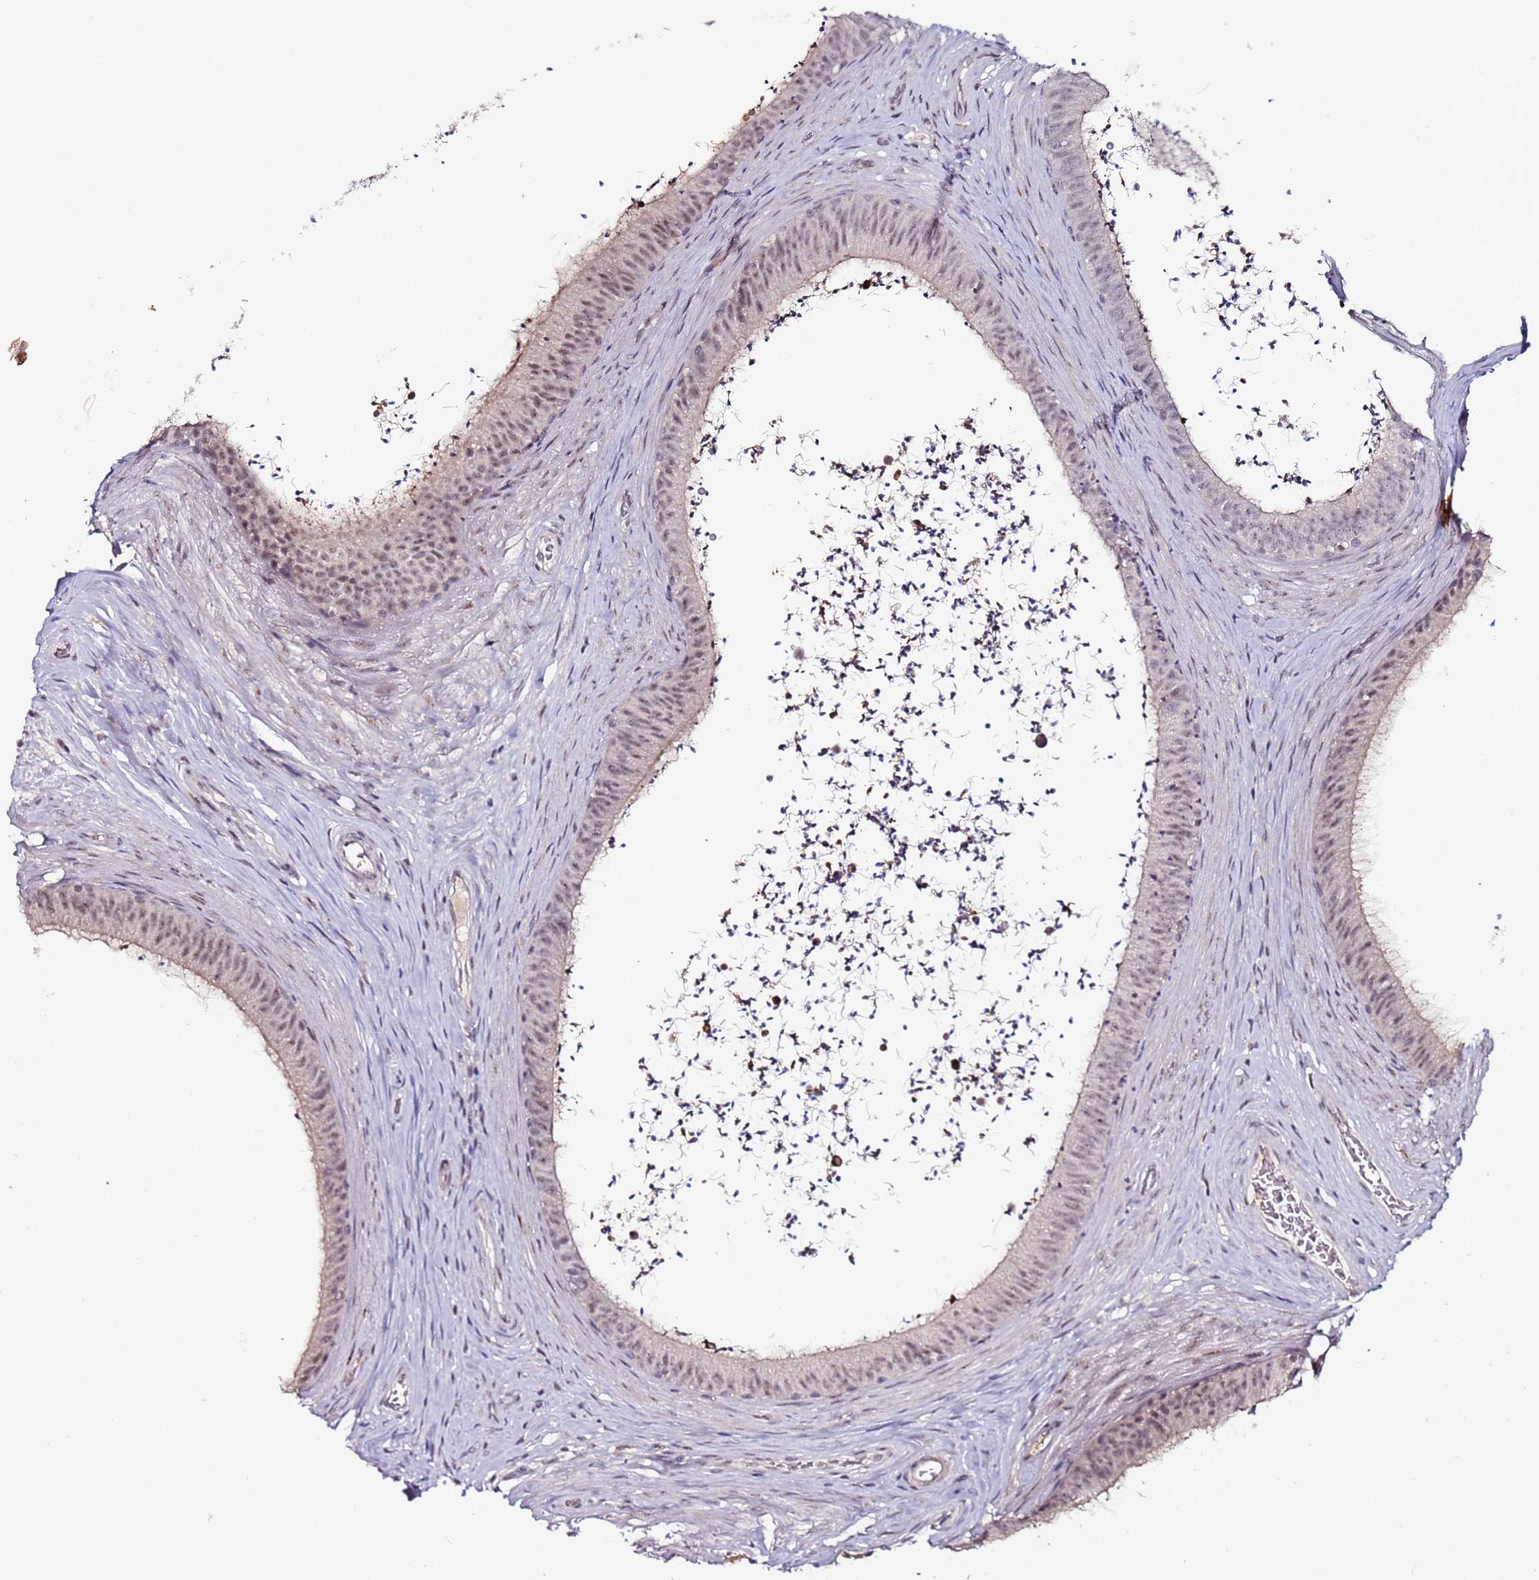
{"staining": {"intensity": "weak", "quantity": "25%-75%", "location": "cytoplasmic/membranous,nuclear"}, "tissue": "epididymis", "cell_type": "Glandular cells", "image_type": "normal", "snomed": [{"axis": "morphology", "description": "Normal tissue, NOS"}, {"axis": "topography", "description": "Testis"}, {"axis": "topography", "description": "Epididymis"}], "caption": "Unremarkable epididymis displays weak cytoplasmic/membranous,nuclear expression in about 25%-75% of glandular cells, visualized by immunohistochemistry.", "gene": "DUSP28", "patient": {"sex": "male", "age": 41}}